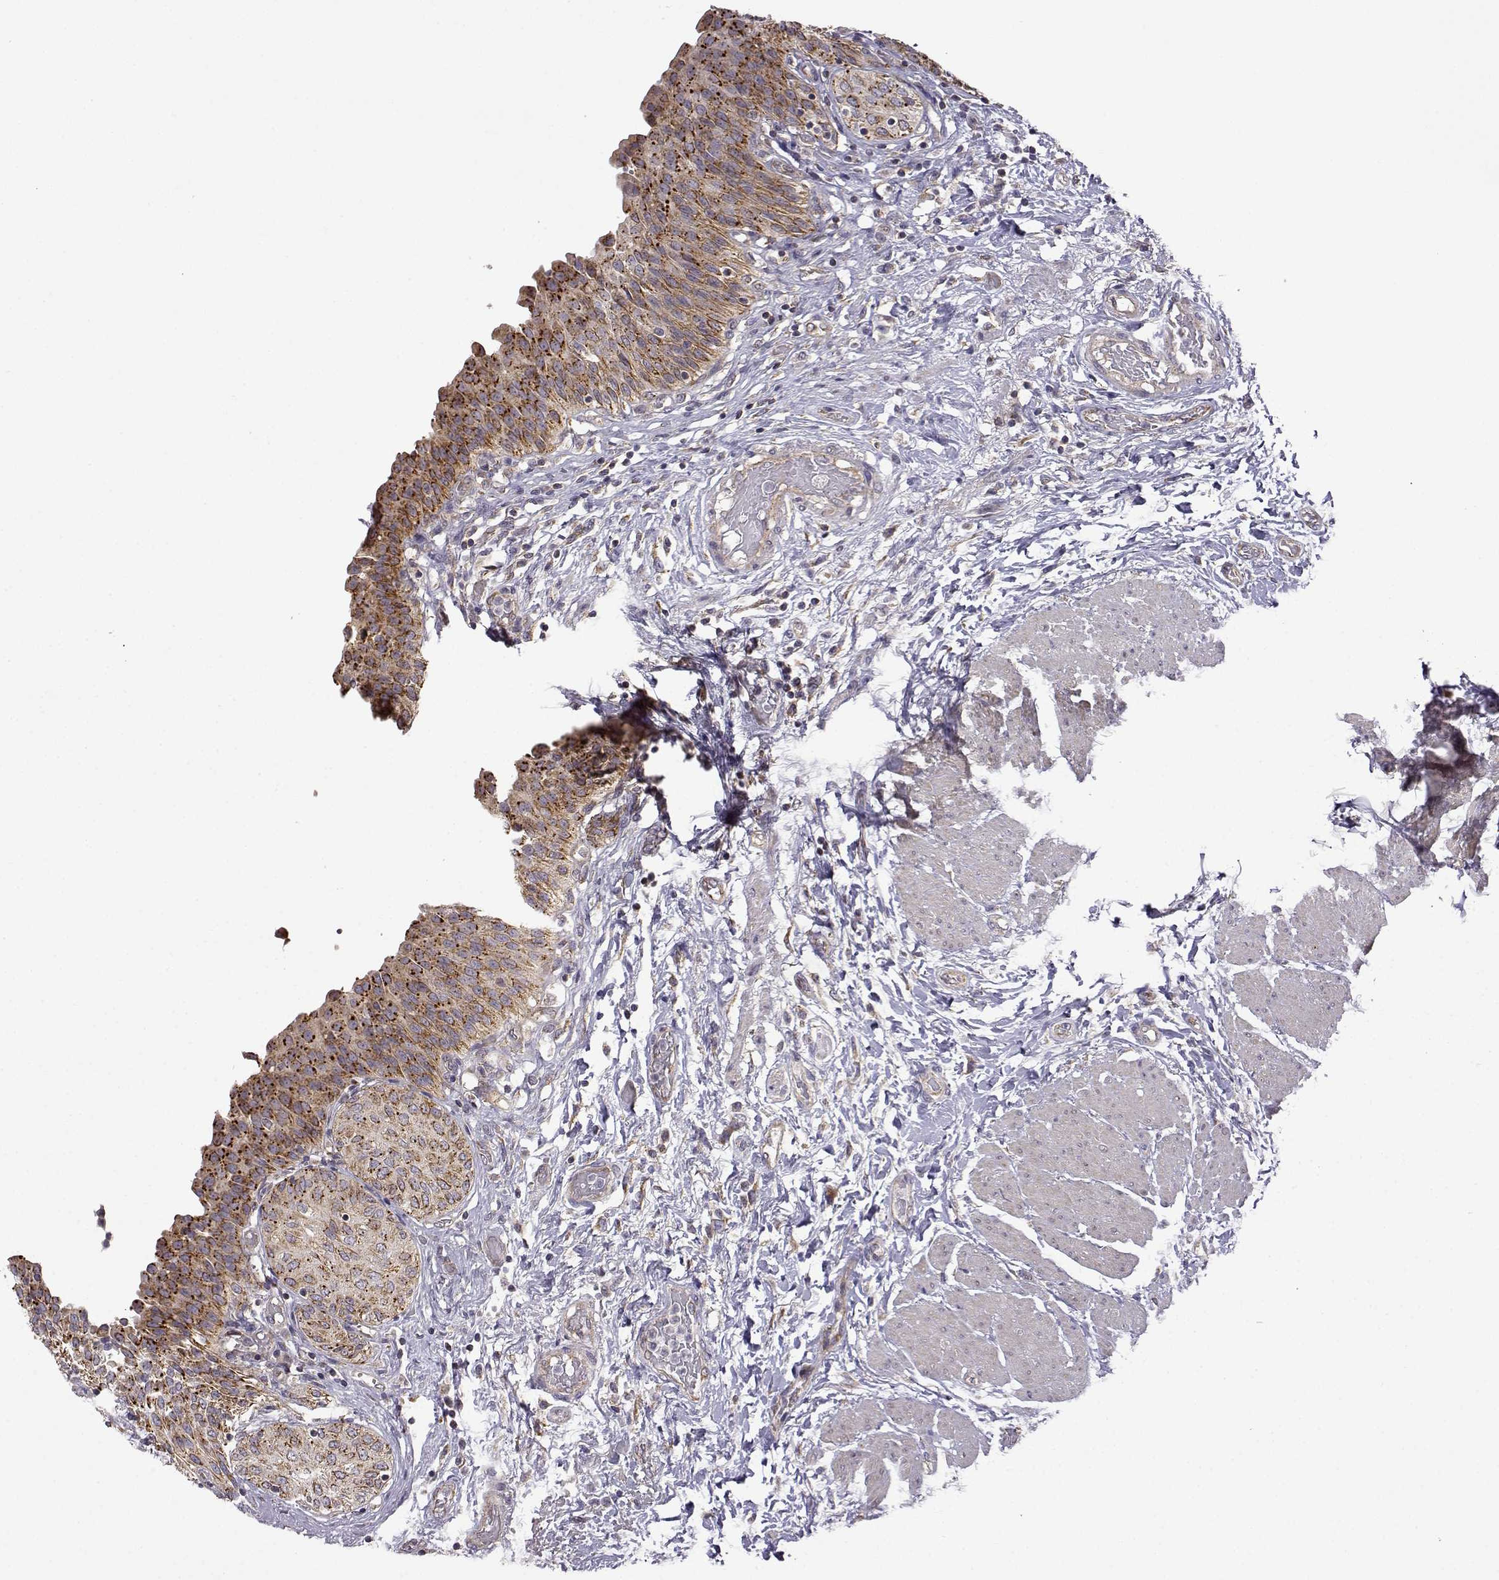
{"staining": {"intensity": "moderate", "quantity": "25%-75%", "location": "cytoplasmic/membranous"}, "tissue": "urinary bladder", "cell_type": "Urothelial cells", "image_type": "normal", "snomed": [{"axis": "morphology", "description": "Normal tissue, NOS"}, {"axis": "morphology", "description": "Metaplasia, NOS"}, {"axis": "topography", "description": "Urinary bladder"}], "caption": "Urothelial cells show medium levels of moderate cytoplasmic/membranous positivity in about 25%-75% of cells in unremarkable urinary bladder. Using DAB (3,3'-diaminobenzidine) (brown) and hematoxylin (blue) stains, captured at high magnification using brightfield microscopy.", "gene": "DDC", "patient": {"sex": "male", "age": 68}}